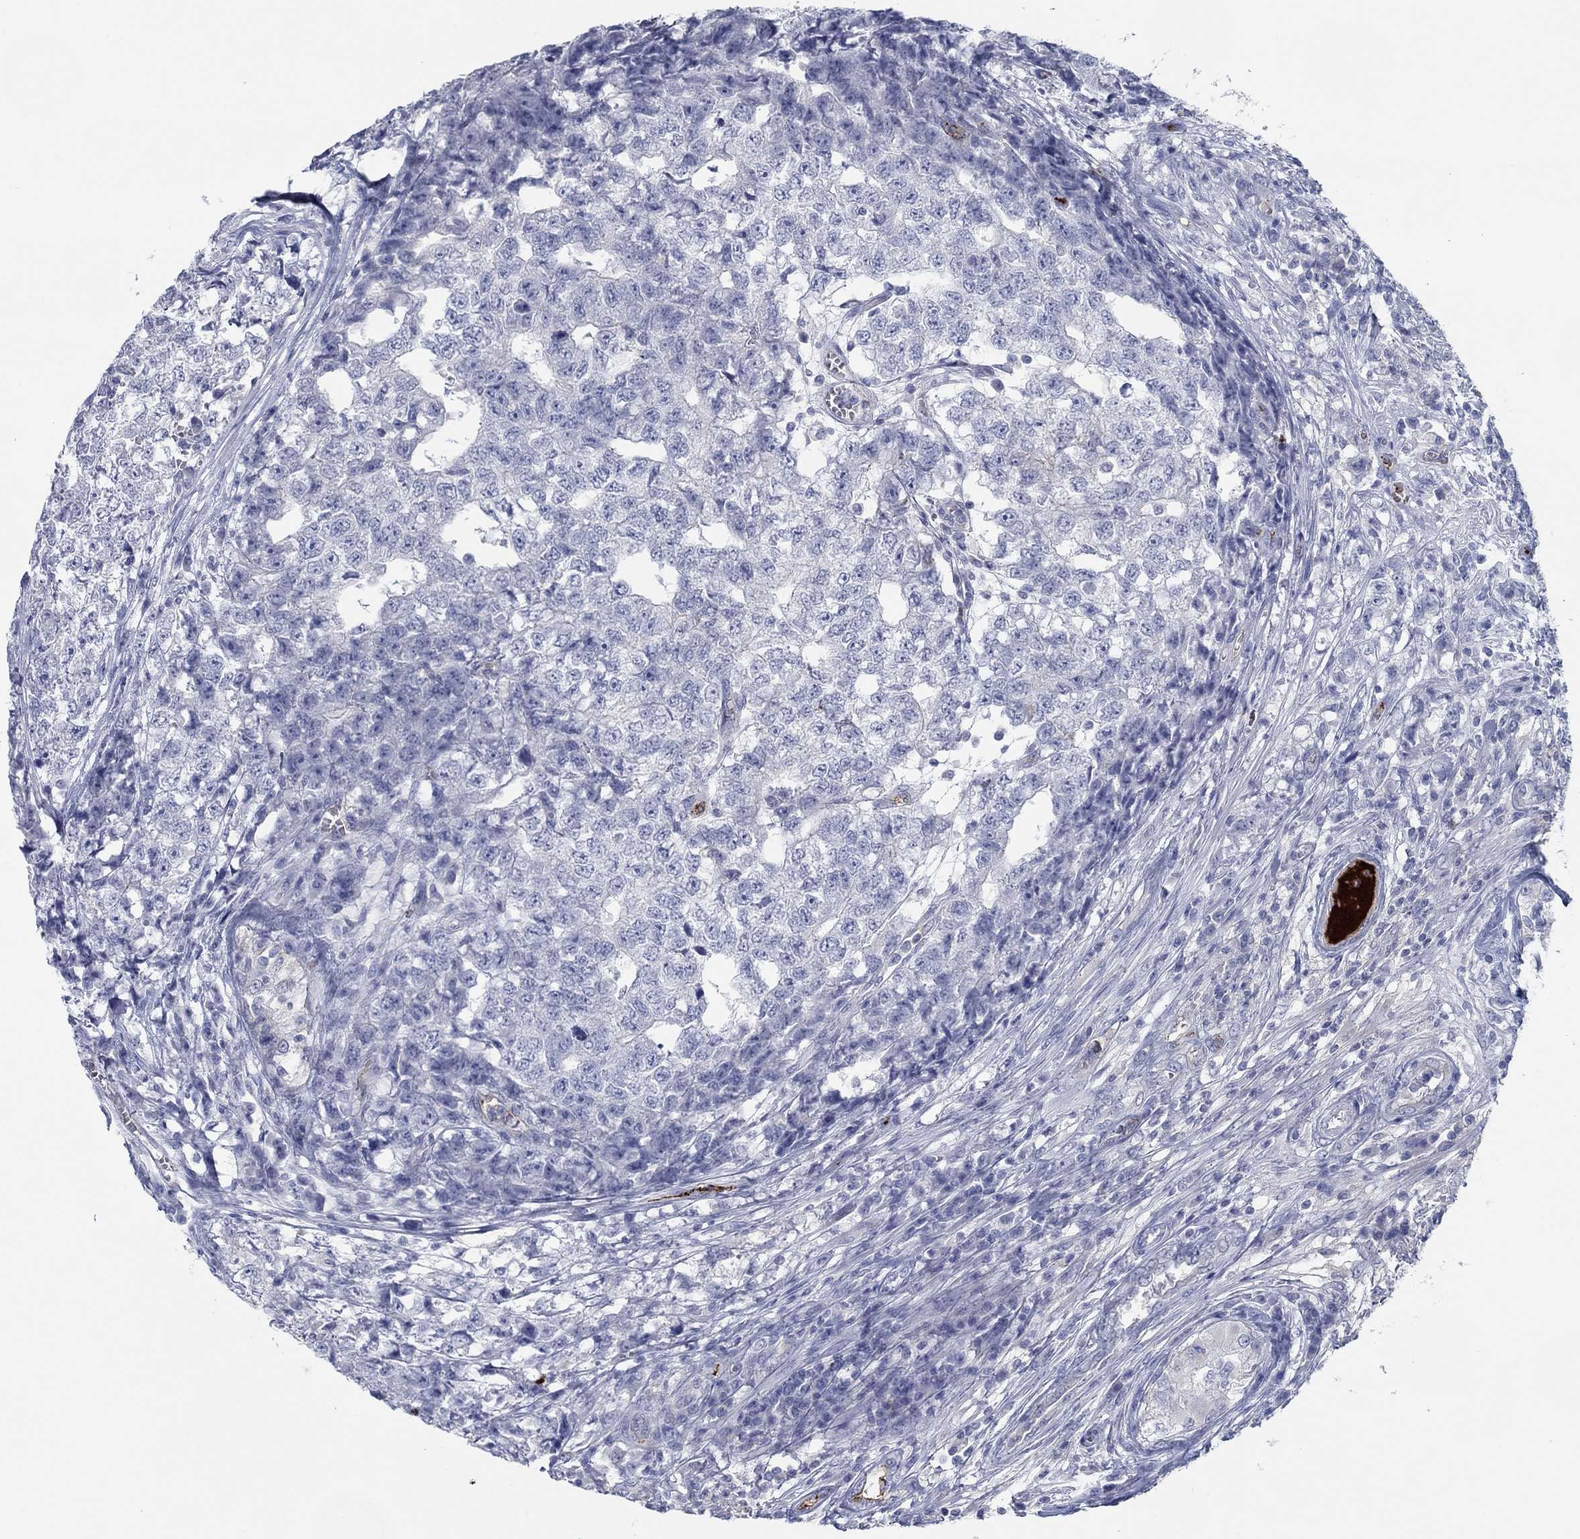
{"staining": {"intensity": "negative", "quantity": "none", "location": "none"}, "tissue": "testis cancer", "cell_type": "Tumor cells", "image_type": "cancer", "snomed": [{"axis": "morphology", "description": "Seminoma, NOS"}, {"axis": "morphology", "description": "Carcinoma, Embryonal, NOS"}, {"axis": "topography", "description": "Testis"}], "caption": "Immunohistochemical staining of human embryonal carcinoma (testis) demonstrates no significant staining in tumor cells.", "gene": "APOC3", "patient": {"sex": "male", "age": 22}}